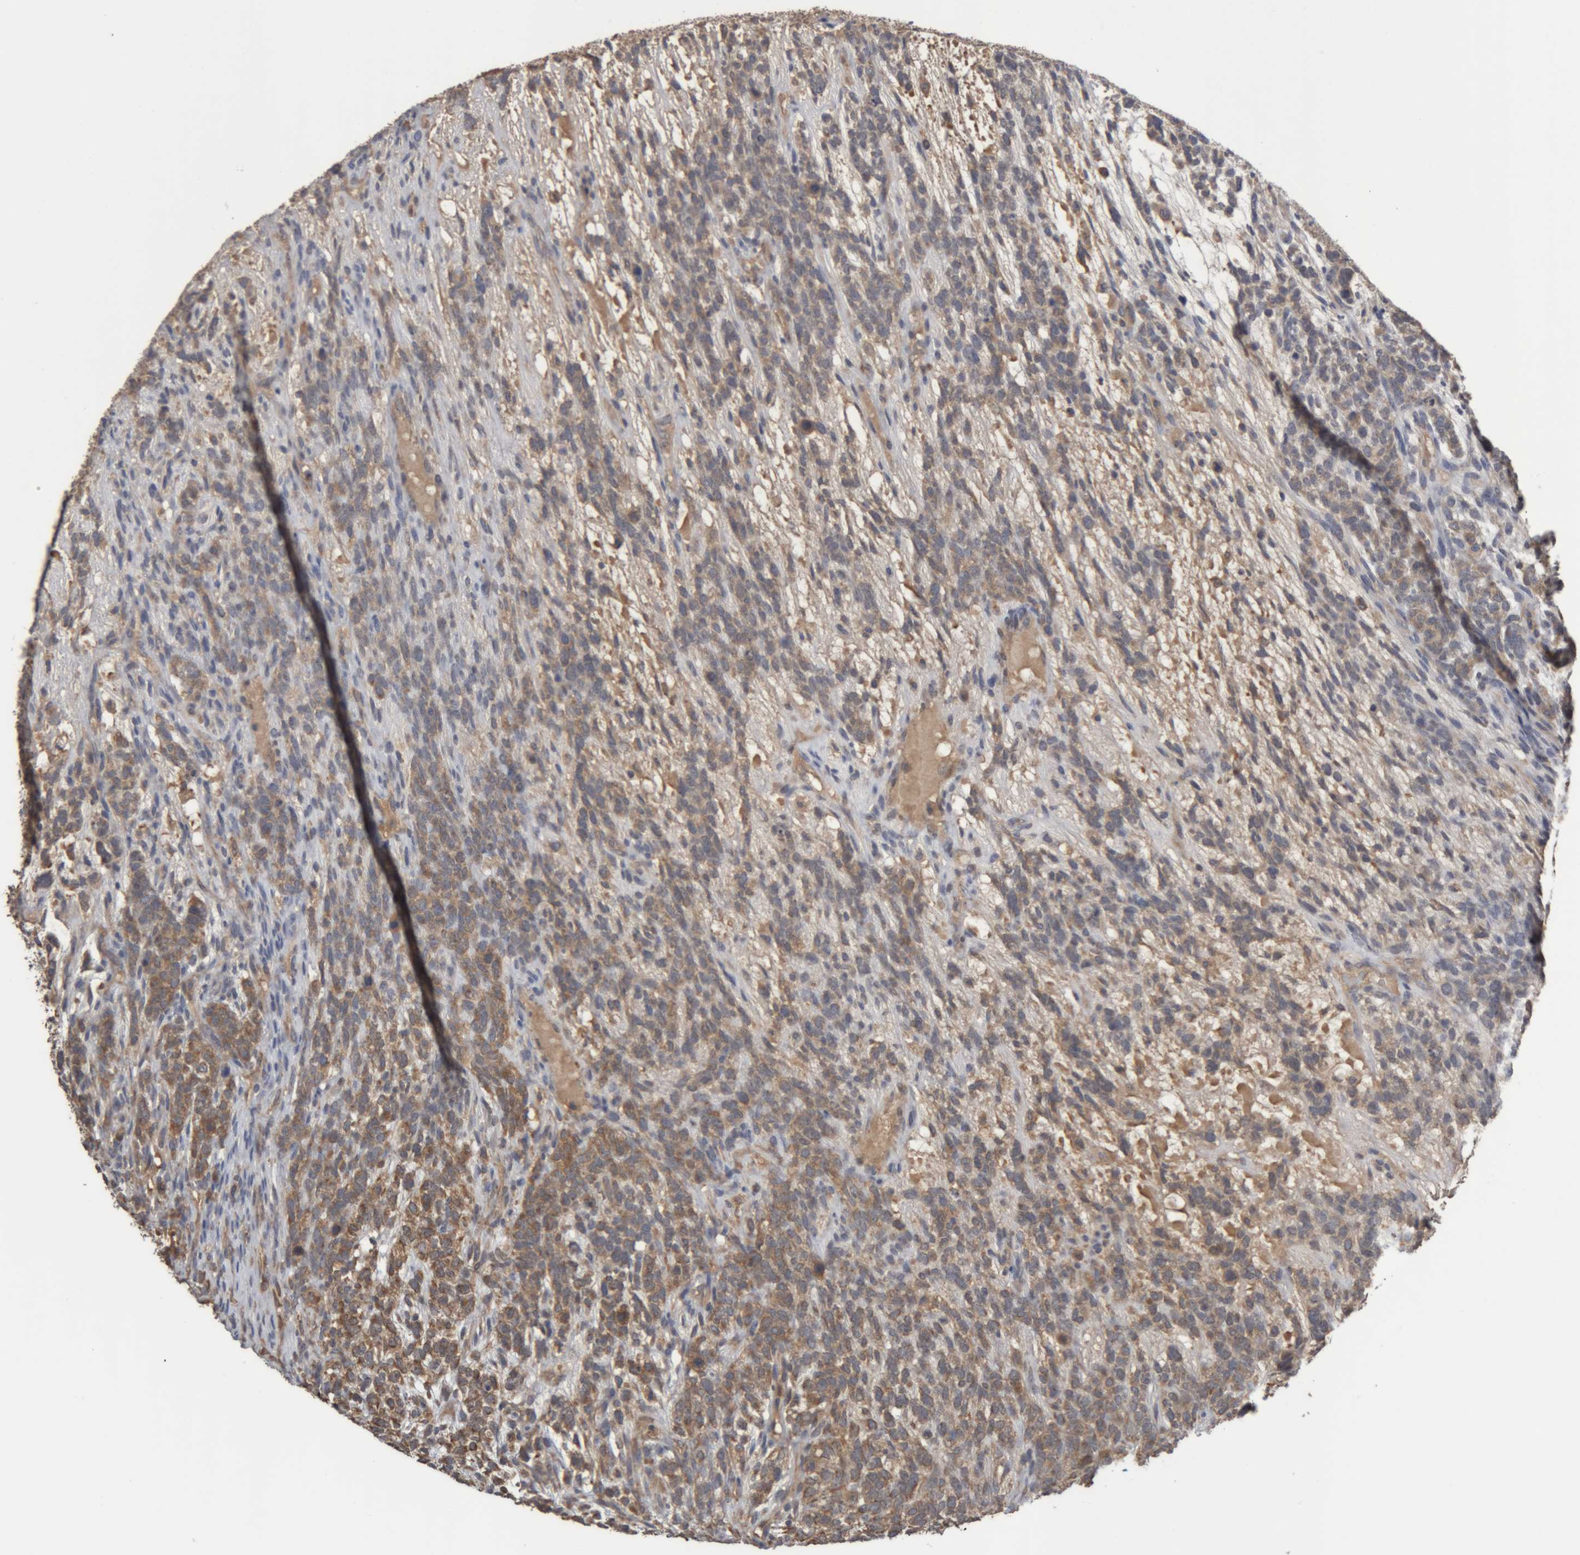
{"staining": {"intensity": "moderate", "quantity": "25%-75%", "location": "cytoplasmic/membranous"}, "tissue": "testis cancer", "cell_type": "Tumor cells", "image_type": "cancer", "snomed": [{"axis": "morphology", "description": "Seminoma, NOS"}, {"axis": "morphology", "description": "Carcinoma, Embryonal, NOS"}, {"axis": "topography", "description": "Testis"}], "caption": "Immunohistochemical staining of human testis cancer (embryonal carcinoma) shows medium levels of moderate cytoplasmic/membranous staining in approximately 25%-75% of tumor cells.", "gene": "TMED7", "patient": {"sex": "male", "age": 28}}